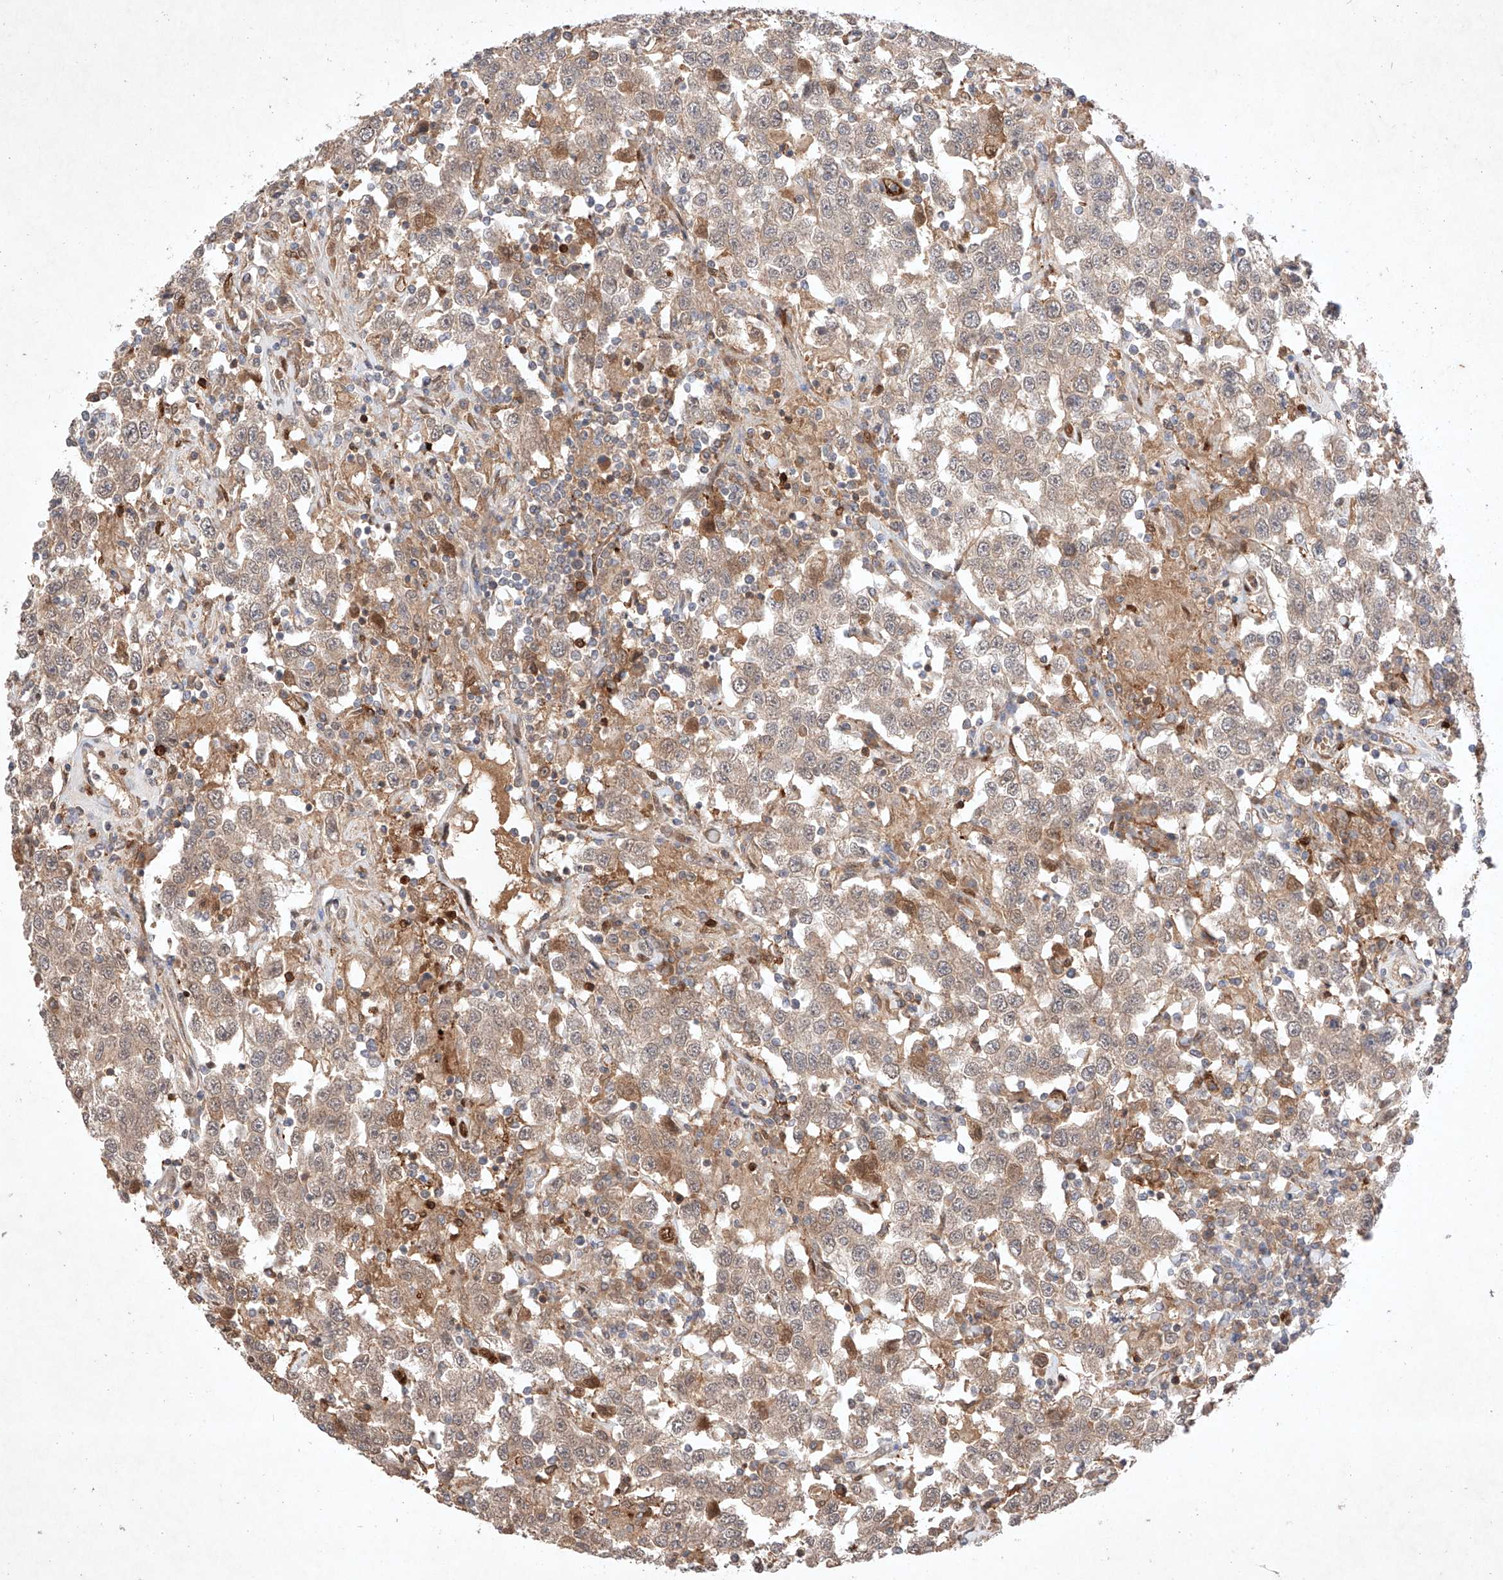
{"staining": {"intensity": "weak", "quantity": "25%-75%", "location": "cytoplasmic/membranous"}, "tissue": "testis cancer", "cell_type": "Tumor cells", "image_type": "cancer", "snomed": [{"axis": "morphology", "description": "Seminoma, NOS"}, {"axis": "topography", "description": "Testis"}], "caption": "Seminoma (testis) stained with a brown dye exhibits weak cytoplasmic/membranous positive staining in about 25%-75% of tumor cells.", "gene": "ZNF124", "patient": {"sex": "male", "age": 41}}